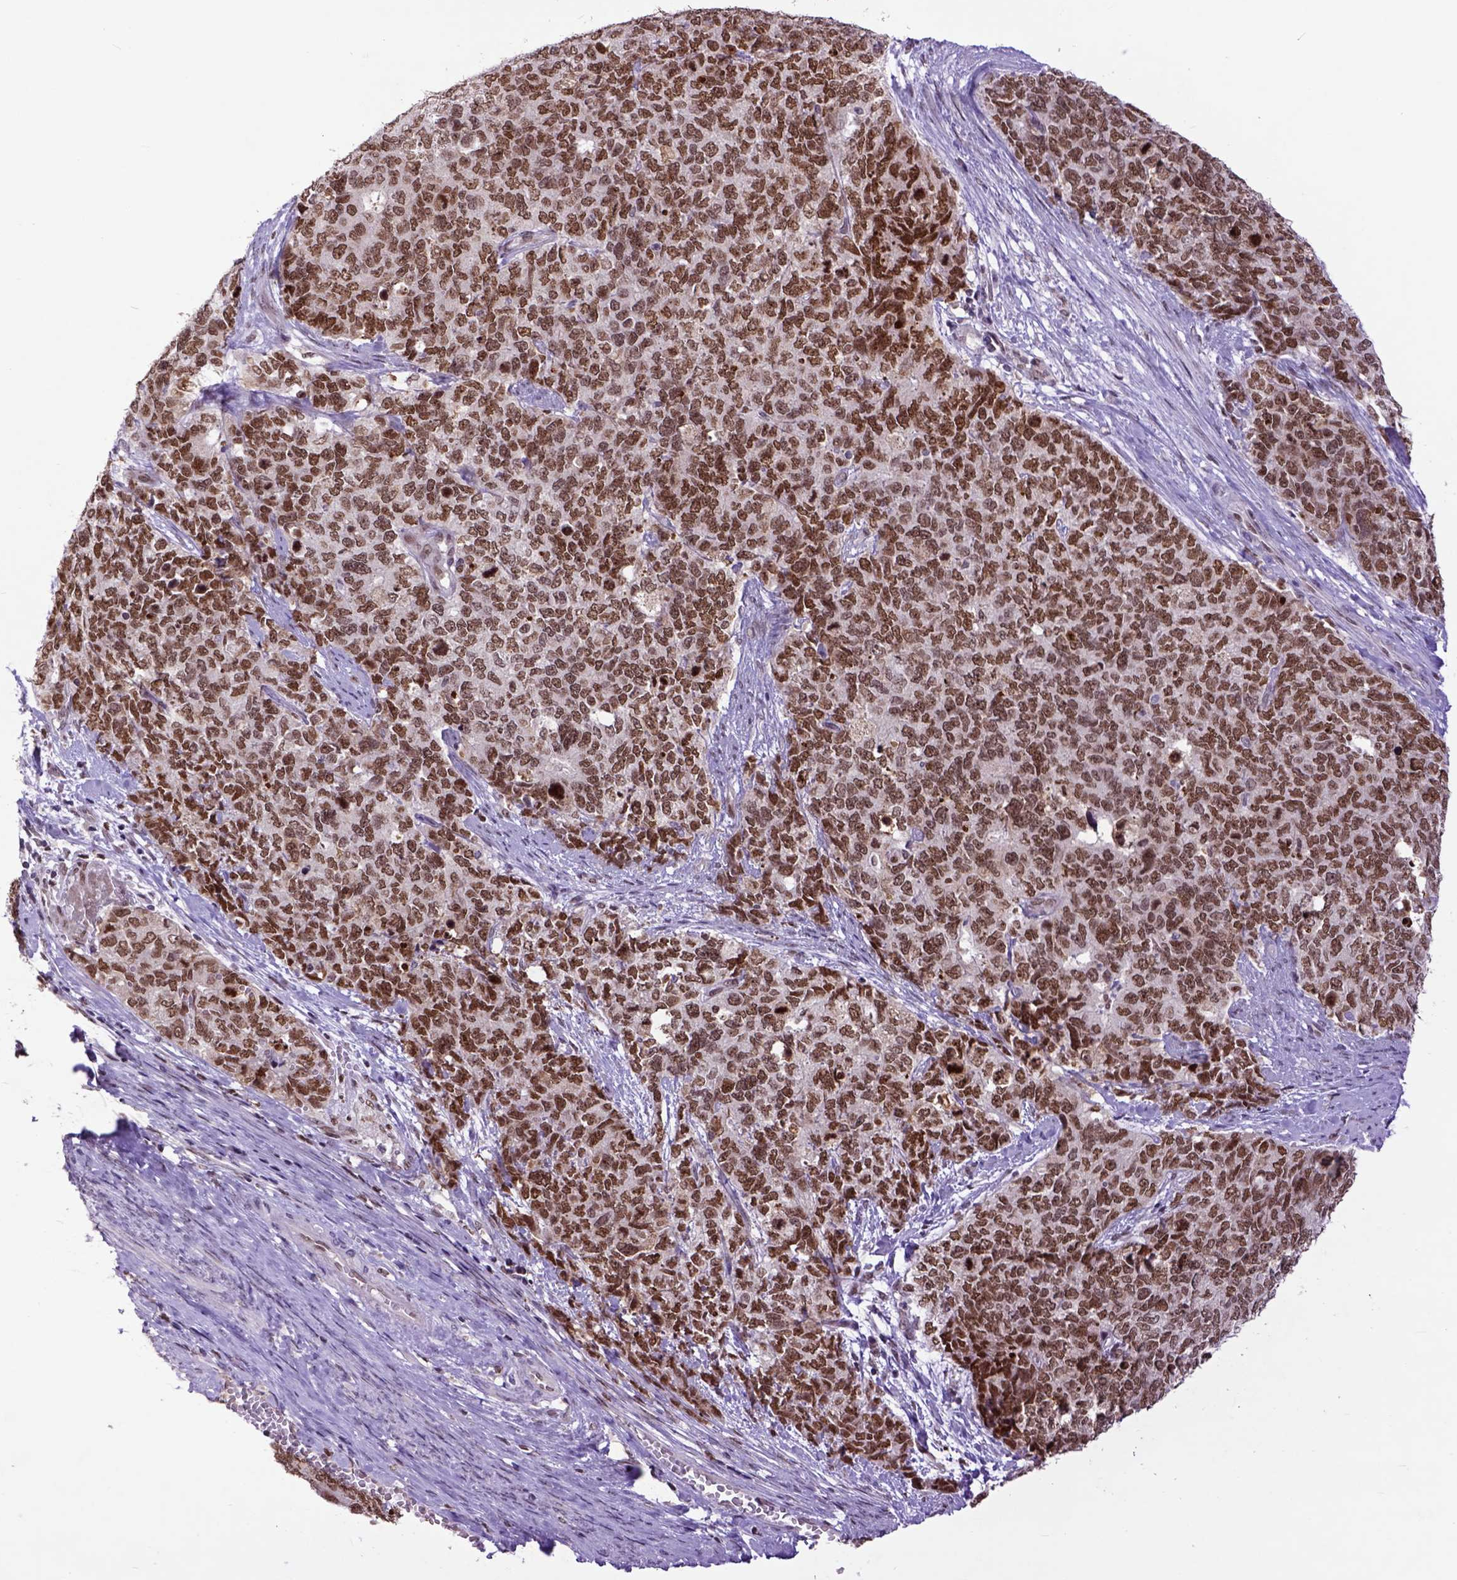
{"staining": {"intensity": "moderate", "quantity": ">75%", "location": "nuclear"}, "tissue": "cervical cancer", "cell_type": "Tumor cells", "image_type": "cancer", "snomed": [{"axis": "morphology", "description": "Squamous cell carcinoma, NOS"}, {"axis": "topography", "description": "Cervix"}], "caption": "Cervical cancer stained with immunohistochemistry (IHC) displays moderate nuclear staining in approximately >75% of tumor cells.", "gene": "RCC2", "patient": {"sex": "female", "age": 63}}